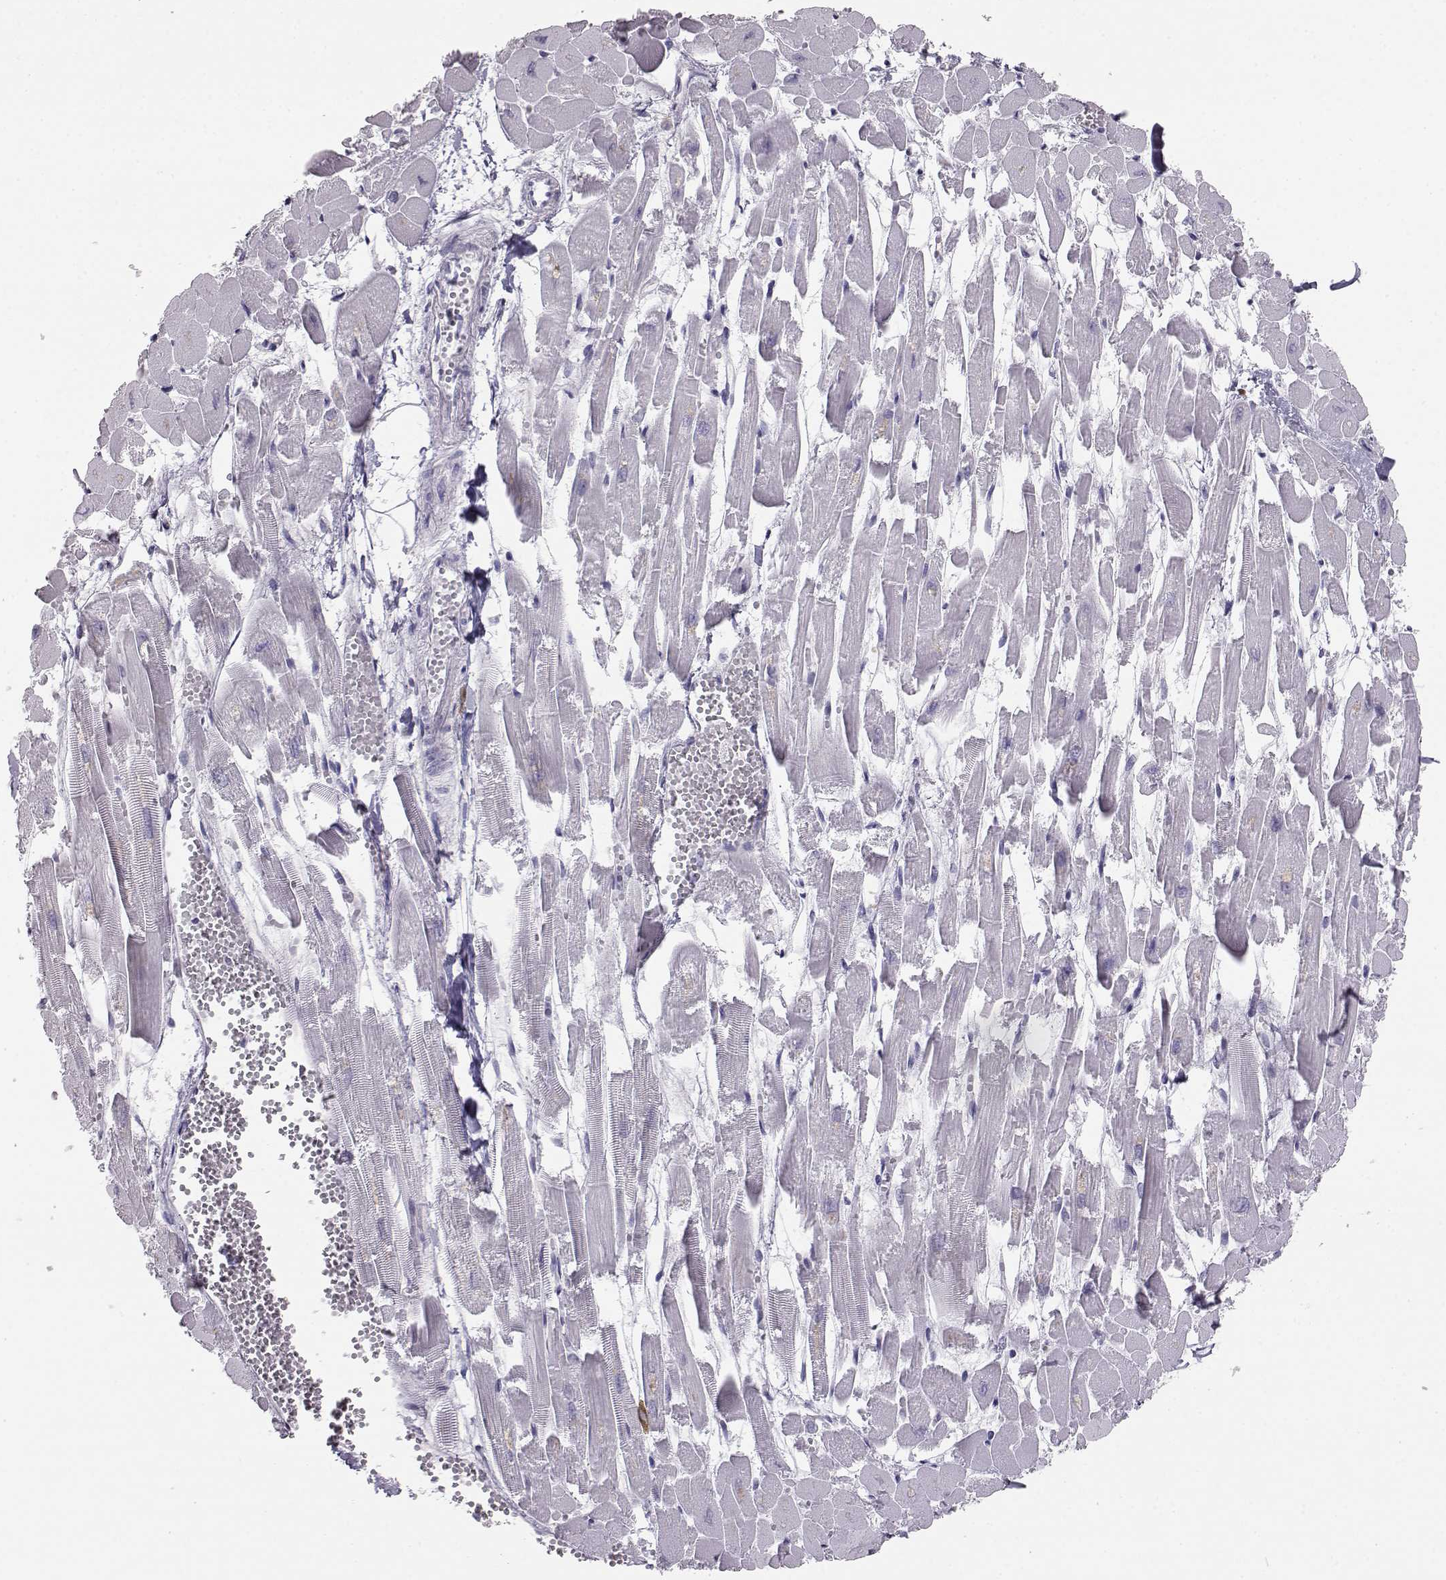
{"staining": {"intensity": "negative", "quantity": "none", "location": "none"}, "tissue": "heart muscle", "cell_type": "Cardiomyocytes", "image_type": "normal", "snomed": [{"axis": "morphology", "description": "Normal tissue, NOS"}, {"axis": "topography", "description": "Heart"}], "caption": "Immunohistochemistry of unremarkable heart muscle shows no expression in cardiomyocytes.", "gene": "ITLN1", "patient": {"sex": "female", "age": 52}}